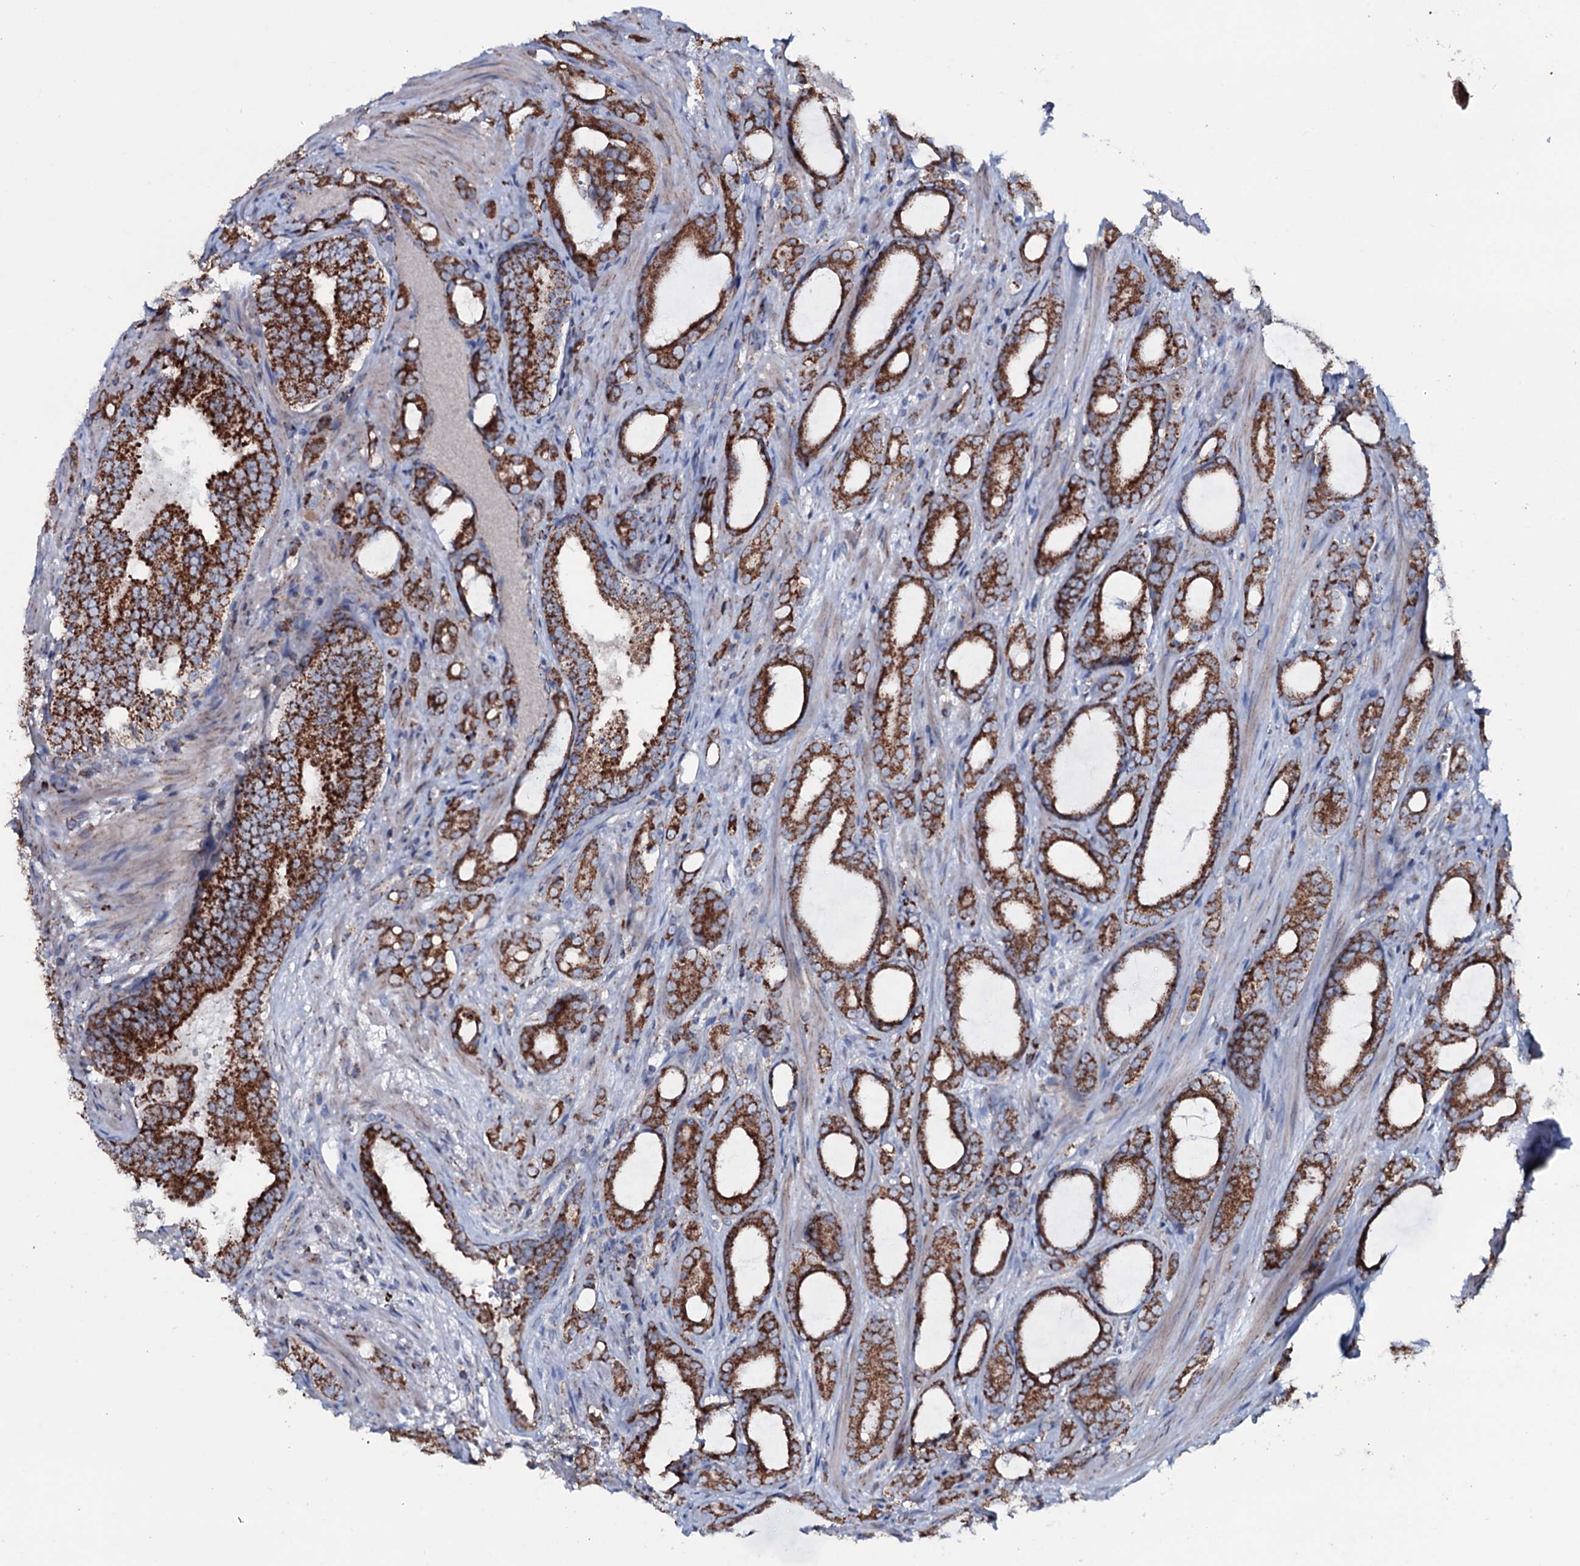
{"staining": {"intensity": "strong", "quantity": ">75%", "location": "cytoplasmic/membranous"}, "tissue": "prostate cancer", "cell_type": "Tumor cells", "image_type": "cancer", "snomed": [{"axis": "morphology", "description": "Adenocarcinoma, High grade"}, {"axis": "topography", "description": "Prostate"}], "caption": "Immunohistochemistry (IHC) of prostate adenocarcinoma (high-grade) demonstrates high levels of strong cytoplasmic/membranous expression in about >75% of tumor cells.", "gene": "MRPS35", "patient": {"sex": "male", "age": 72}}